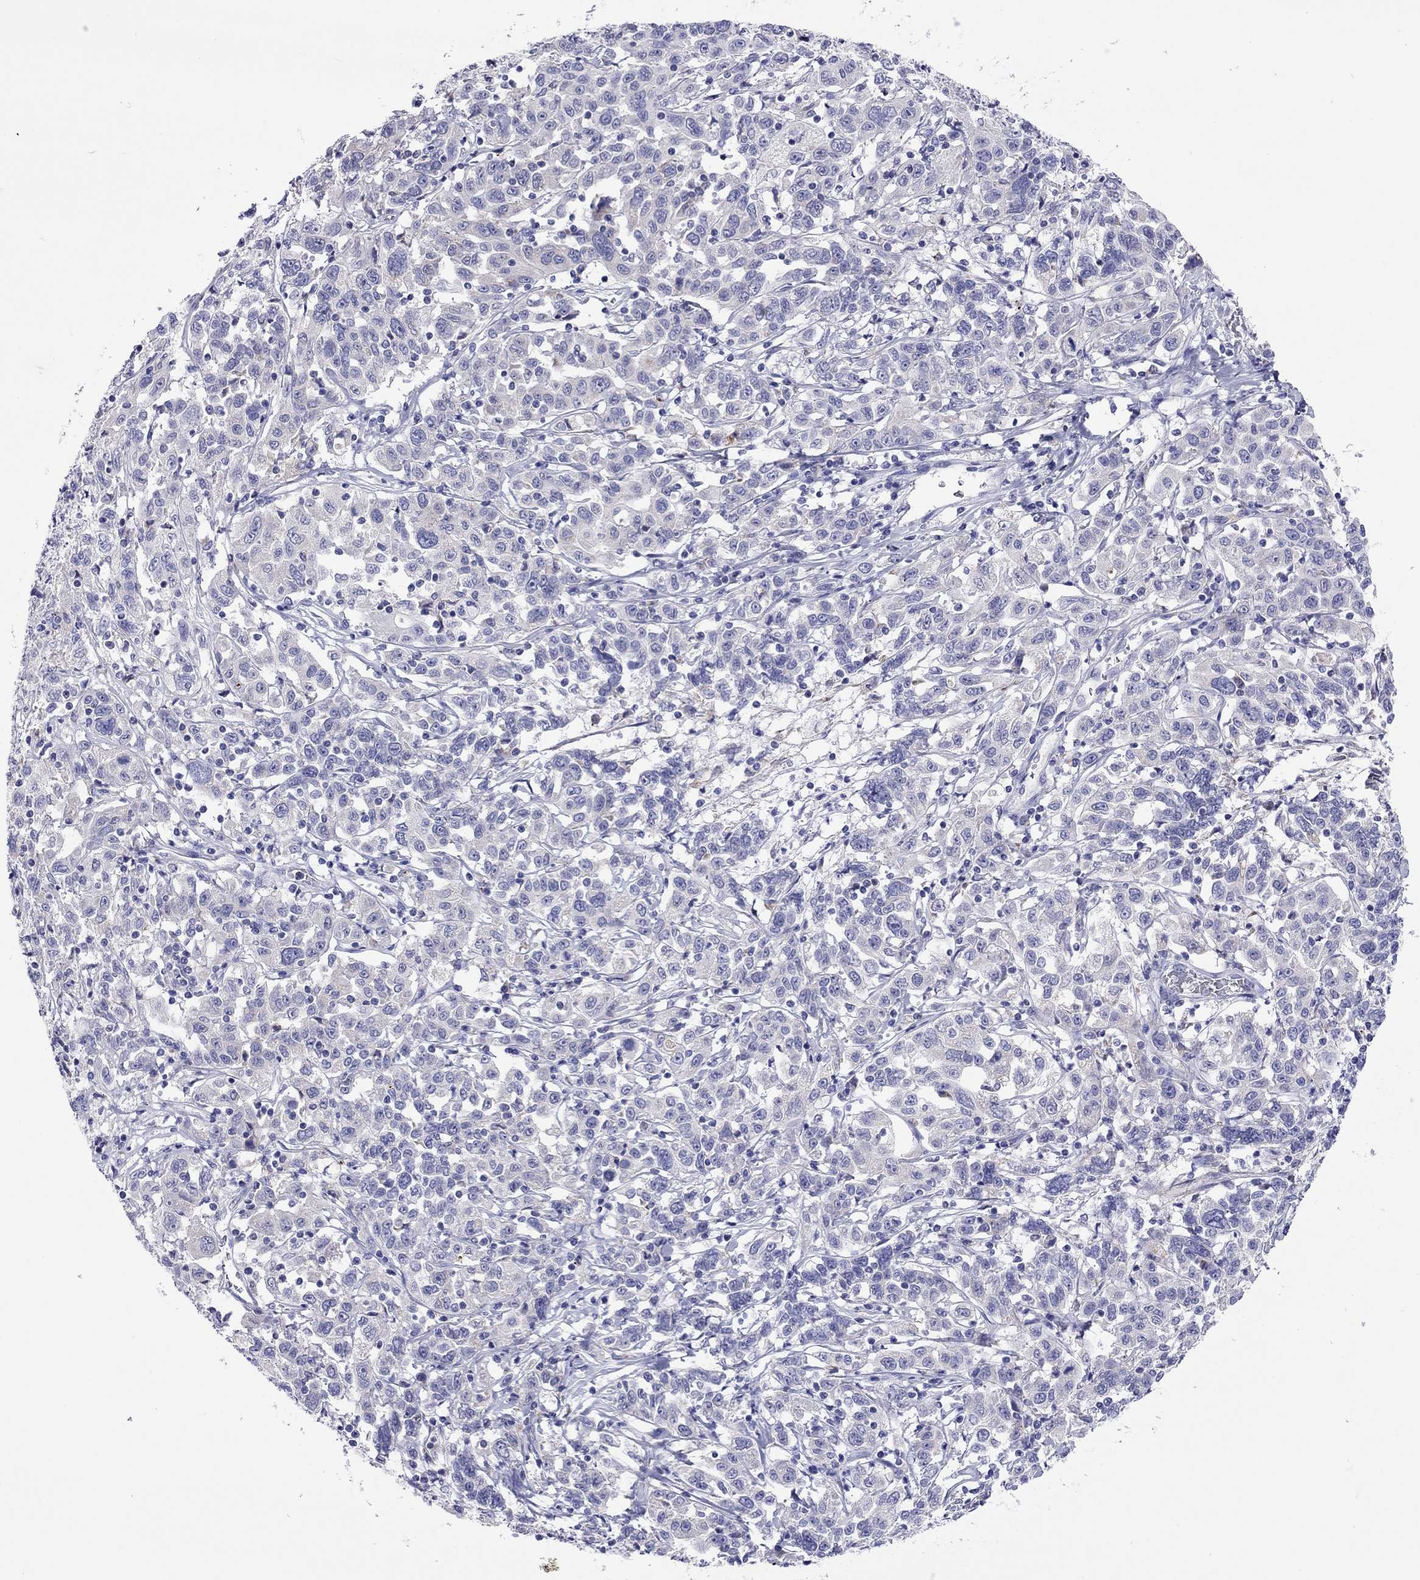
{"staining": {"intensity": "negative", "quantity": "none", "location": "none"}, "tissue": "liver cancer", "cell_type": "Tumor cells", "image_type": "cancer", "snomed": [{"axis": "morphology", "description": "Adenocarcinoma, NOS"}, {"axis": "morphology", "description": "Cholangiocarcinoma"}, {"axis": "topography", "description": "Liver"}], "caption": "Tumor cells are negative for brown protein staining in liver cholangiocarcinoma.", "gene": "COL9A1", "patient": {"sex": "male", "age": 64}}